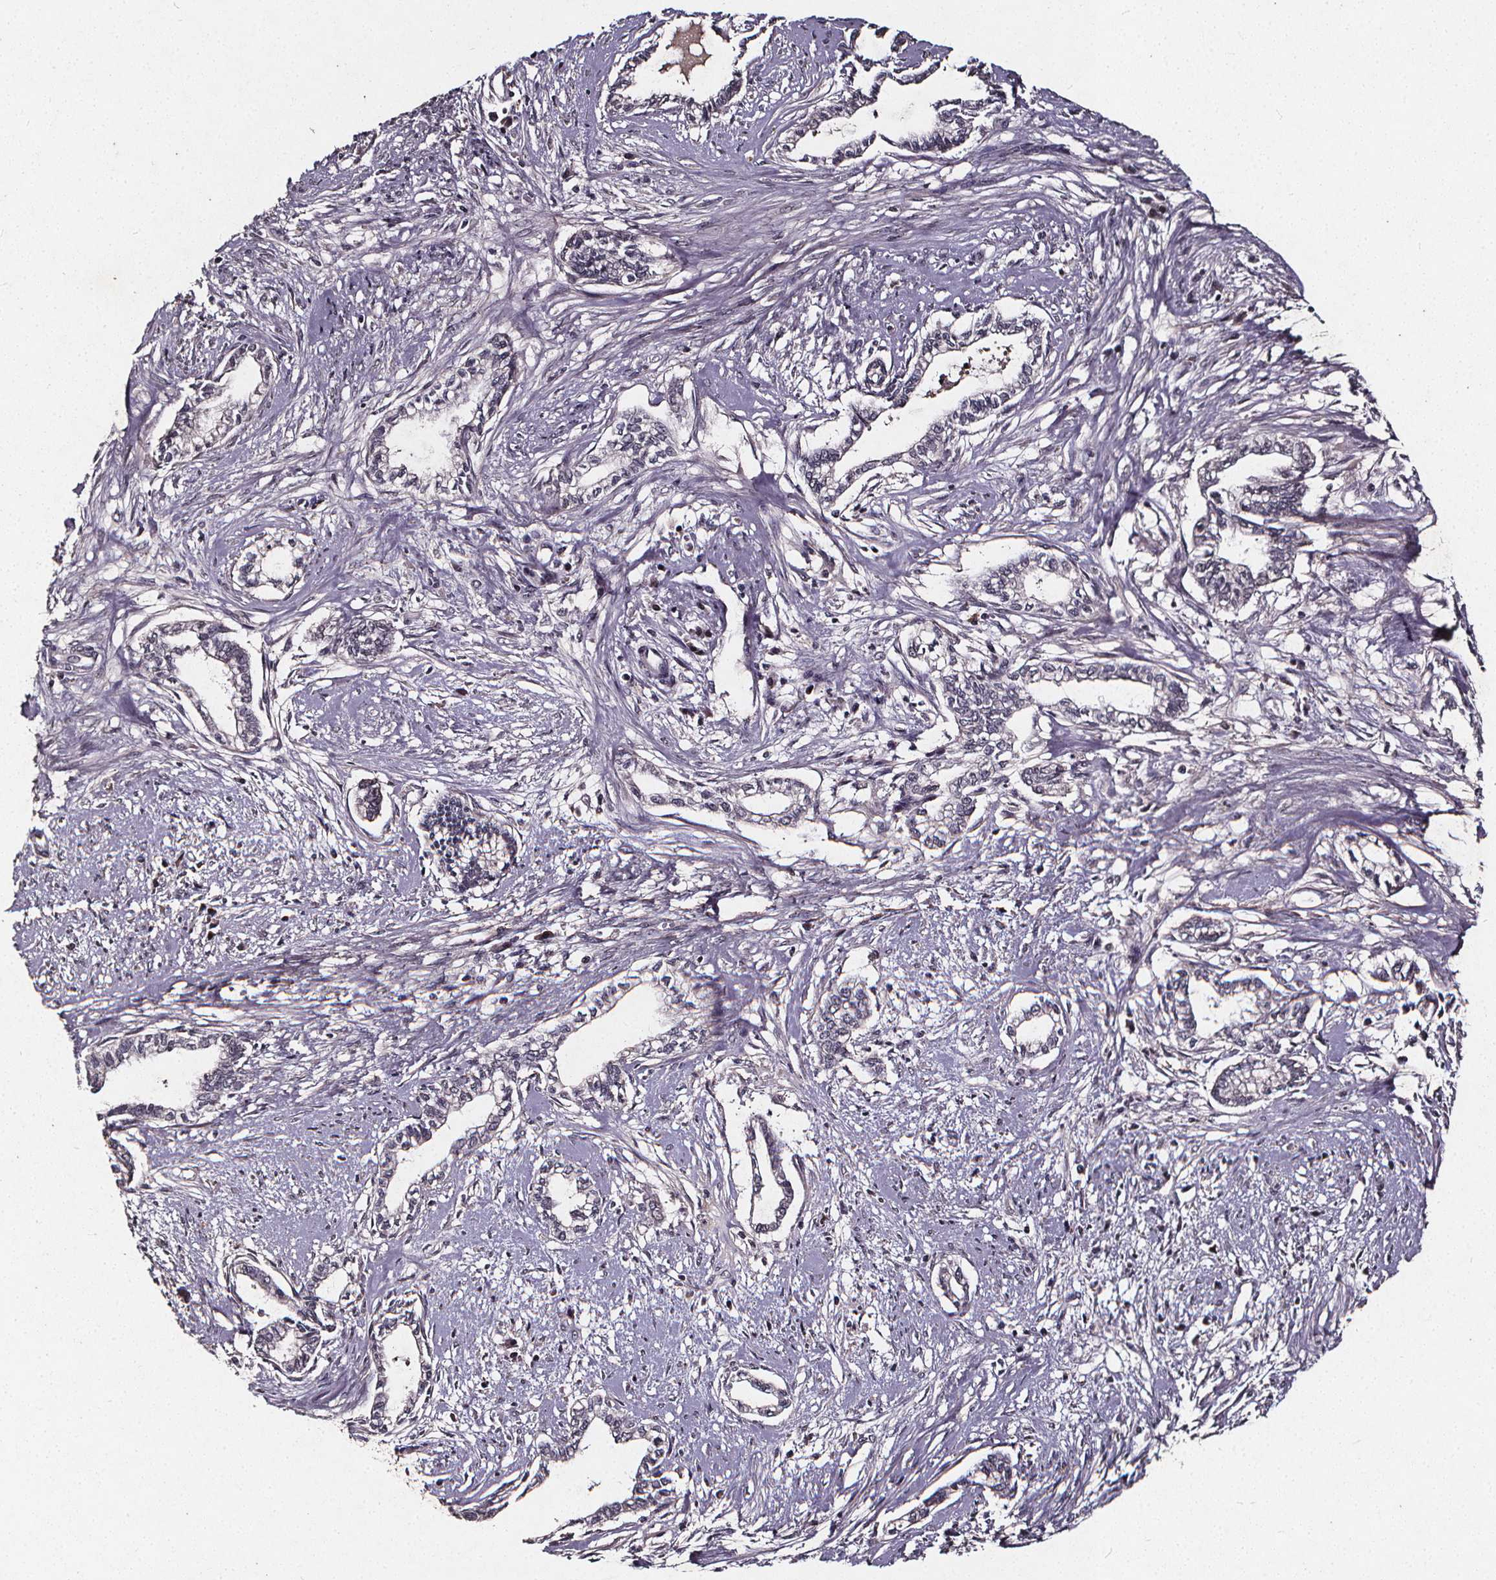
{"staining": {"intensity": "negative", "quantity": "none", "location": "none"}, "tissue": "cervical cancer", "cell_type": "Tumor cells", "image_type": "cancer", "snomed": [{"axis": "morphology", "description": "Adenocarcinoma, NOS"}, {"axis": "topography", "description": "Cervix"}], "caption": "This is an immunohistochemistry (IHC) histopathology image of cervical adenocarcinoma. There is no expression in tumor cells.", "gene": "SPAG8", "patient": {"sex": "female", "age": 62}}